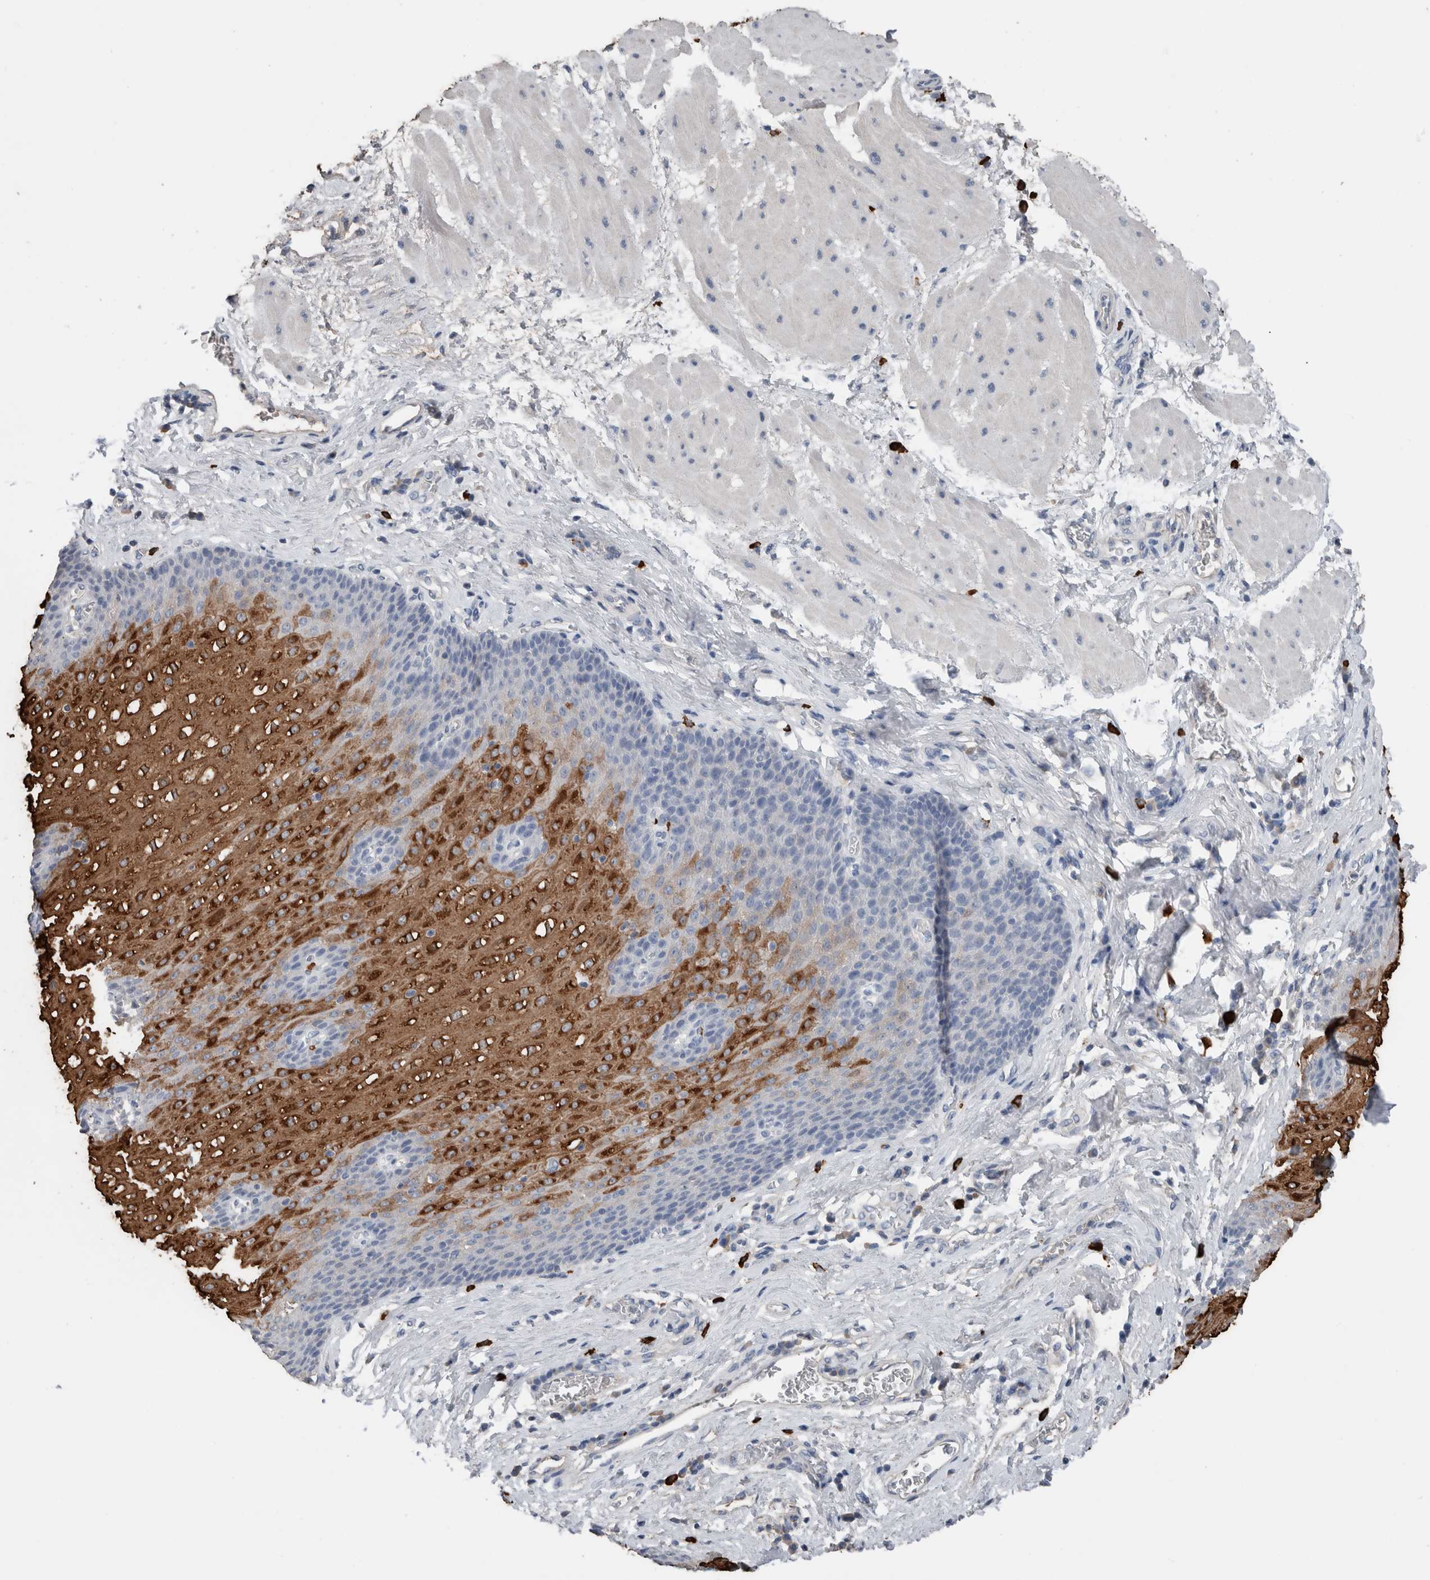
{"staining": {"intensity": "strong", "quantity": "<25%", "location": "cytoplasmic/membranous"}, "tissue": "esophagus", "cell_type": "Squamous epithelial cells", "image_type": "normal", "snomed": [{"axis": "morphology", "description": "Normal tissue, NOS"}, {"axis": "topography", "description": "Esophagus"}], "caption": "Esophagus was stained to show a protein in brown. There is medium levels of strong cytoplasmic/membranous positivity in about <25% of squamous epithelial cells. (brown staining indicates protein expression, while blue staining denotes nuclei).", "gene": "CRNN", "patient": {"sex": "male", "age": 48}}